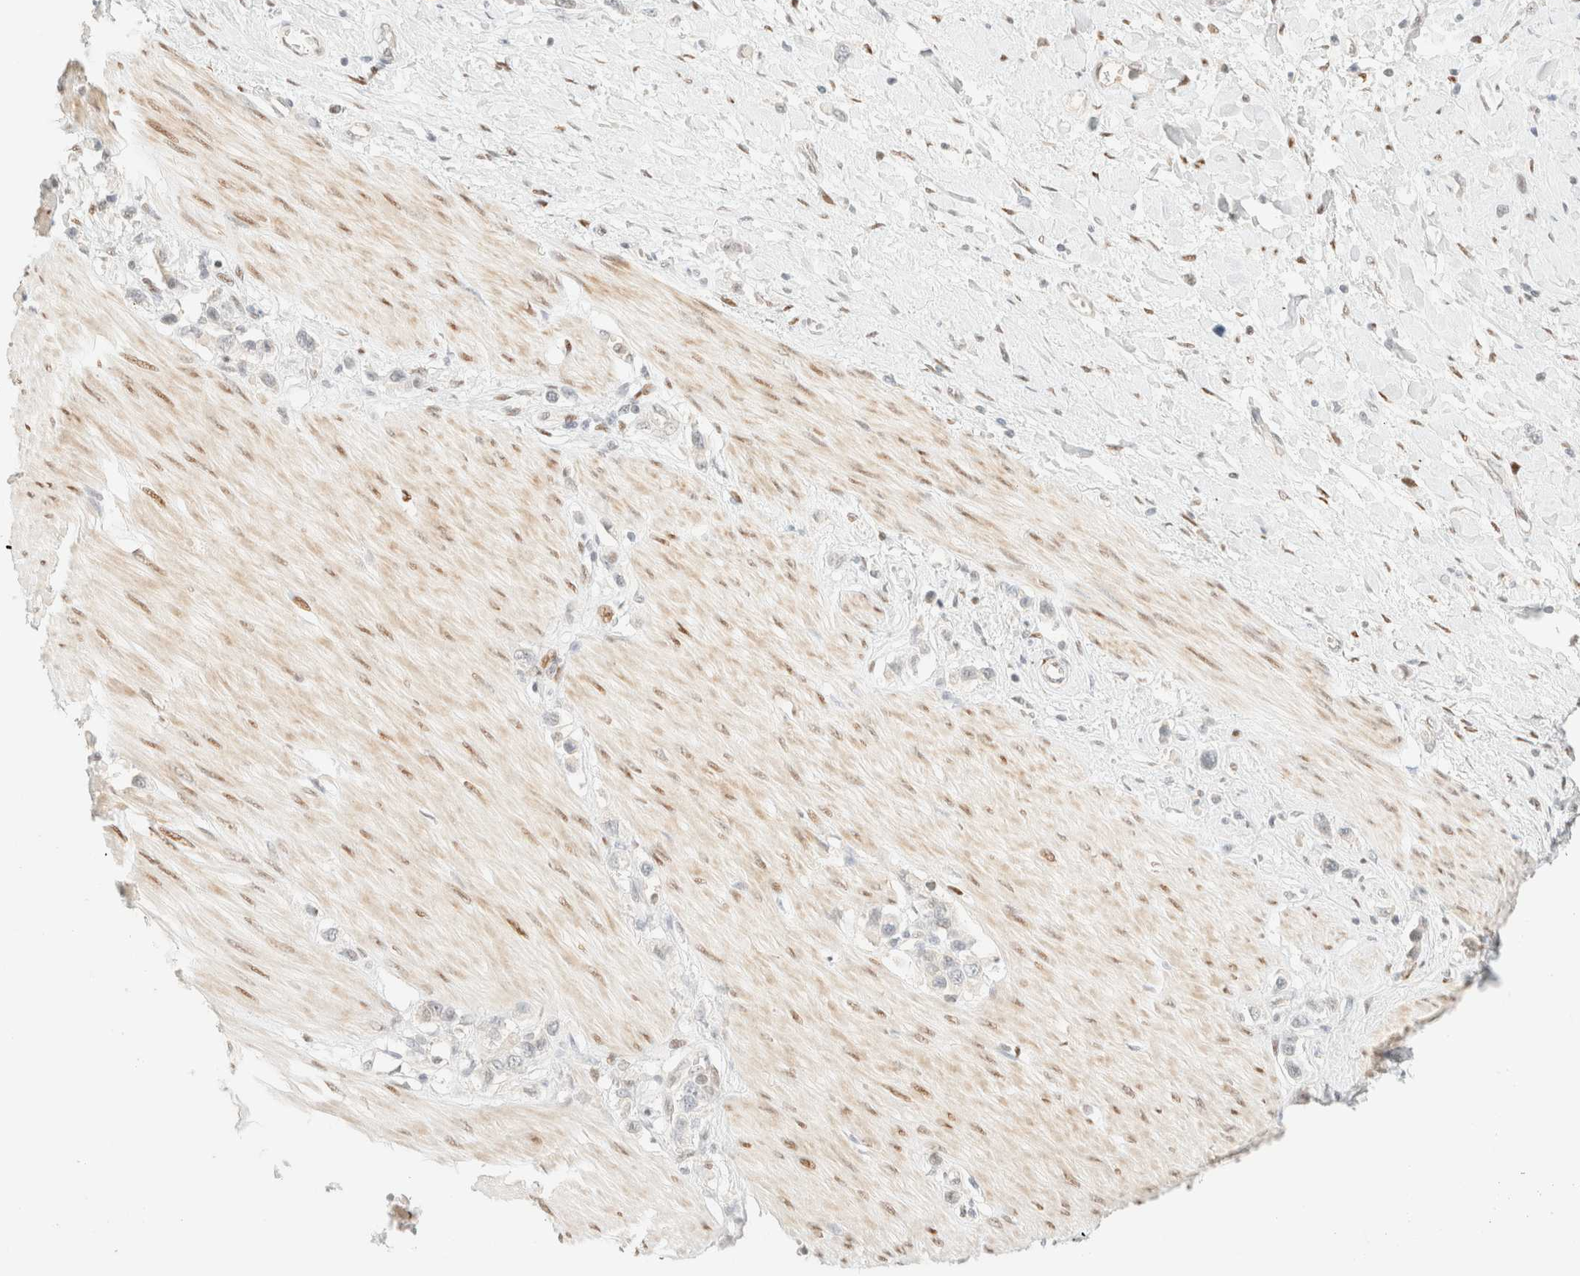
{"staining": {"intensity": "negative", "quantity": "none", "location": "none"}, "tissue": "stomach cancer", "cell_type": "Tumor cells", "image_type": "cancer", "snomed": [{"axis": "morphology", "description": "Adenocarcinoma, NOS"}, {"axis": "topography", "description": "Stomach"}], "caption": "Tumor cells are negative for protein expression in human adenocarcinoma (stomach). (DAB immunohistochemistry, high magnification).", "gene": "TSR1", "patient": {"sex": "female", "age": 65}}